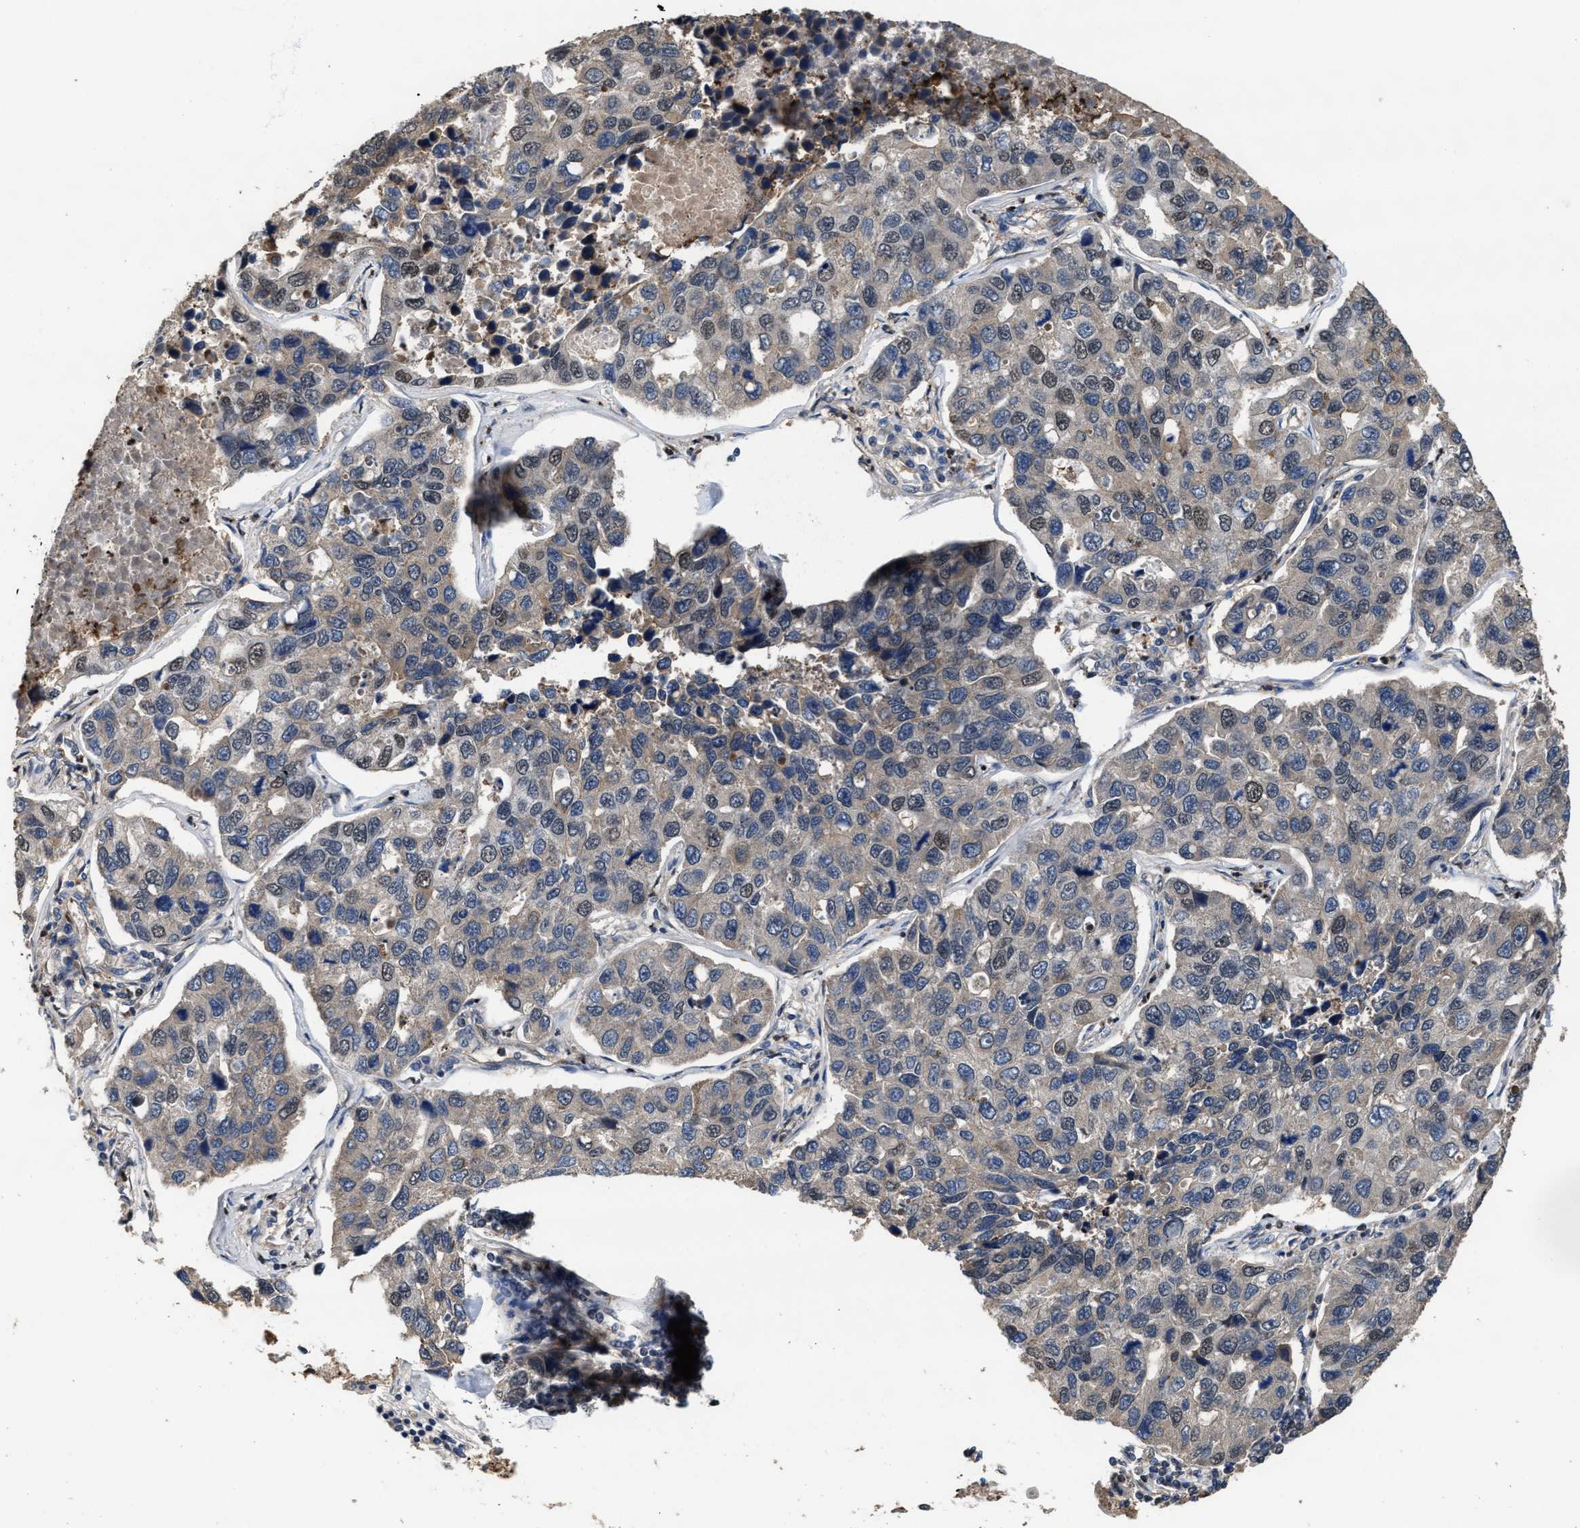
{"staining": {"intensity": "moderate", "quantity": "<25%", "location": "nuclear"}, "tissue": "lung cancer", "cell_type": "Tumor cells", "image_type": "cancer", "snomed": [{"axis": "morphology", "description": "Adenocarcinoma, NOS"}, {"axis": "topography", "description": "Lung"}], "caption": "Adenocarcinoma (lung) was stained to show a protein in brown. There is low levels of moderate nuclear staining in approximately <25% of tumor cells.", "gene": "ZNF20", "patient": {"sex": "male", "age": 64}}